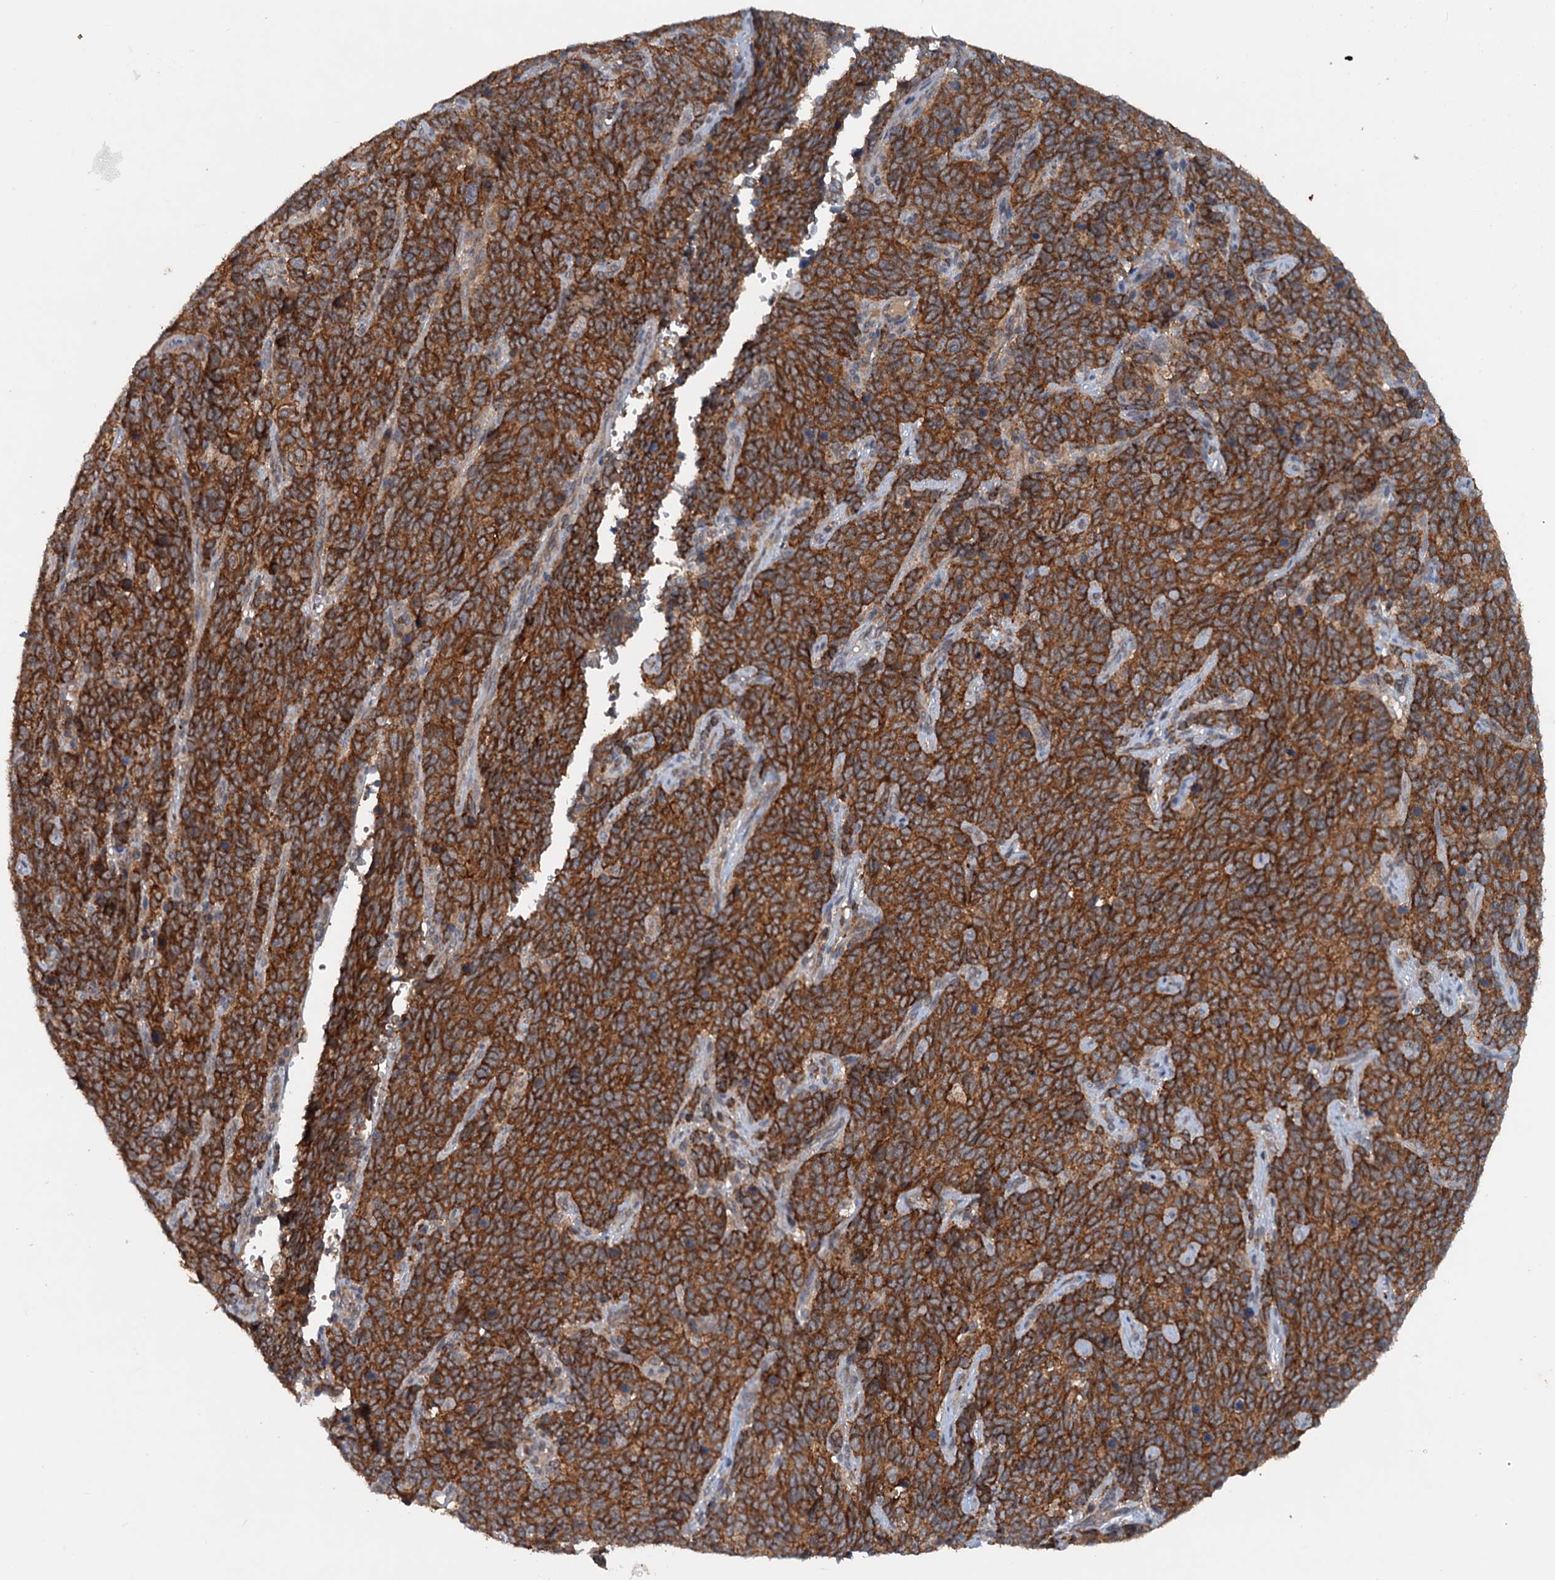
{"staining": {"intensity": "strong", "quantity": ">75%", "location": "cytoplasmic/membranous"}, "tissue": "cervical cancer", "cell_type": "Tumor cells", "image_type": "cancer", "snomed": [{"axis": "morphology", "description": "Squamous cell carcinoma, NOS"}, {"axis": "topography", "description": "Cervix"}], "caption": "The photomicrograph exhibits staining of cervical cancer (squamous cell carcinoma), revealing strong cytoplasmic/membranous protein positivity (brown color) within tumor cells. The staining was performed using DAB (3,3'-diaminobenzidine), with brown indicating positive protein expression. Nuclei are stained blue with hematoxylin.", "gene": "N4BP2L2", "patient": {"sex": "female", "age": 60}}